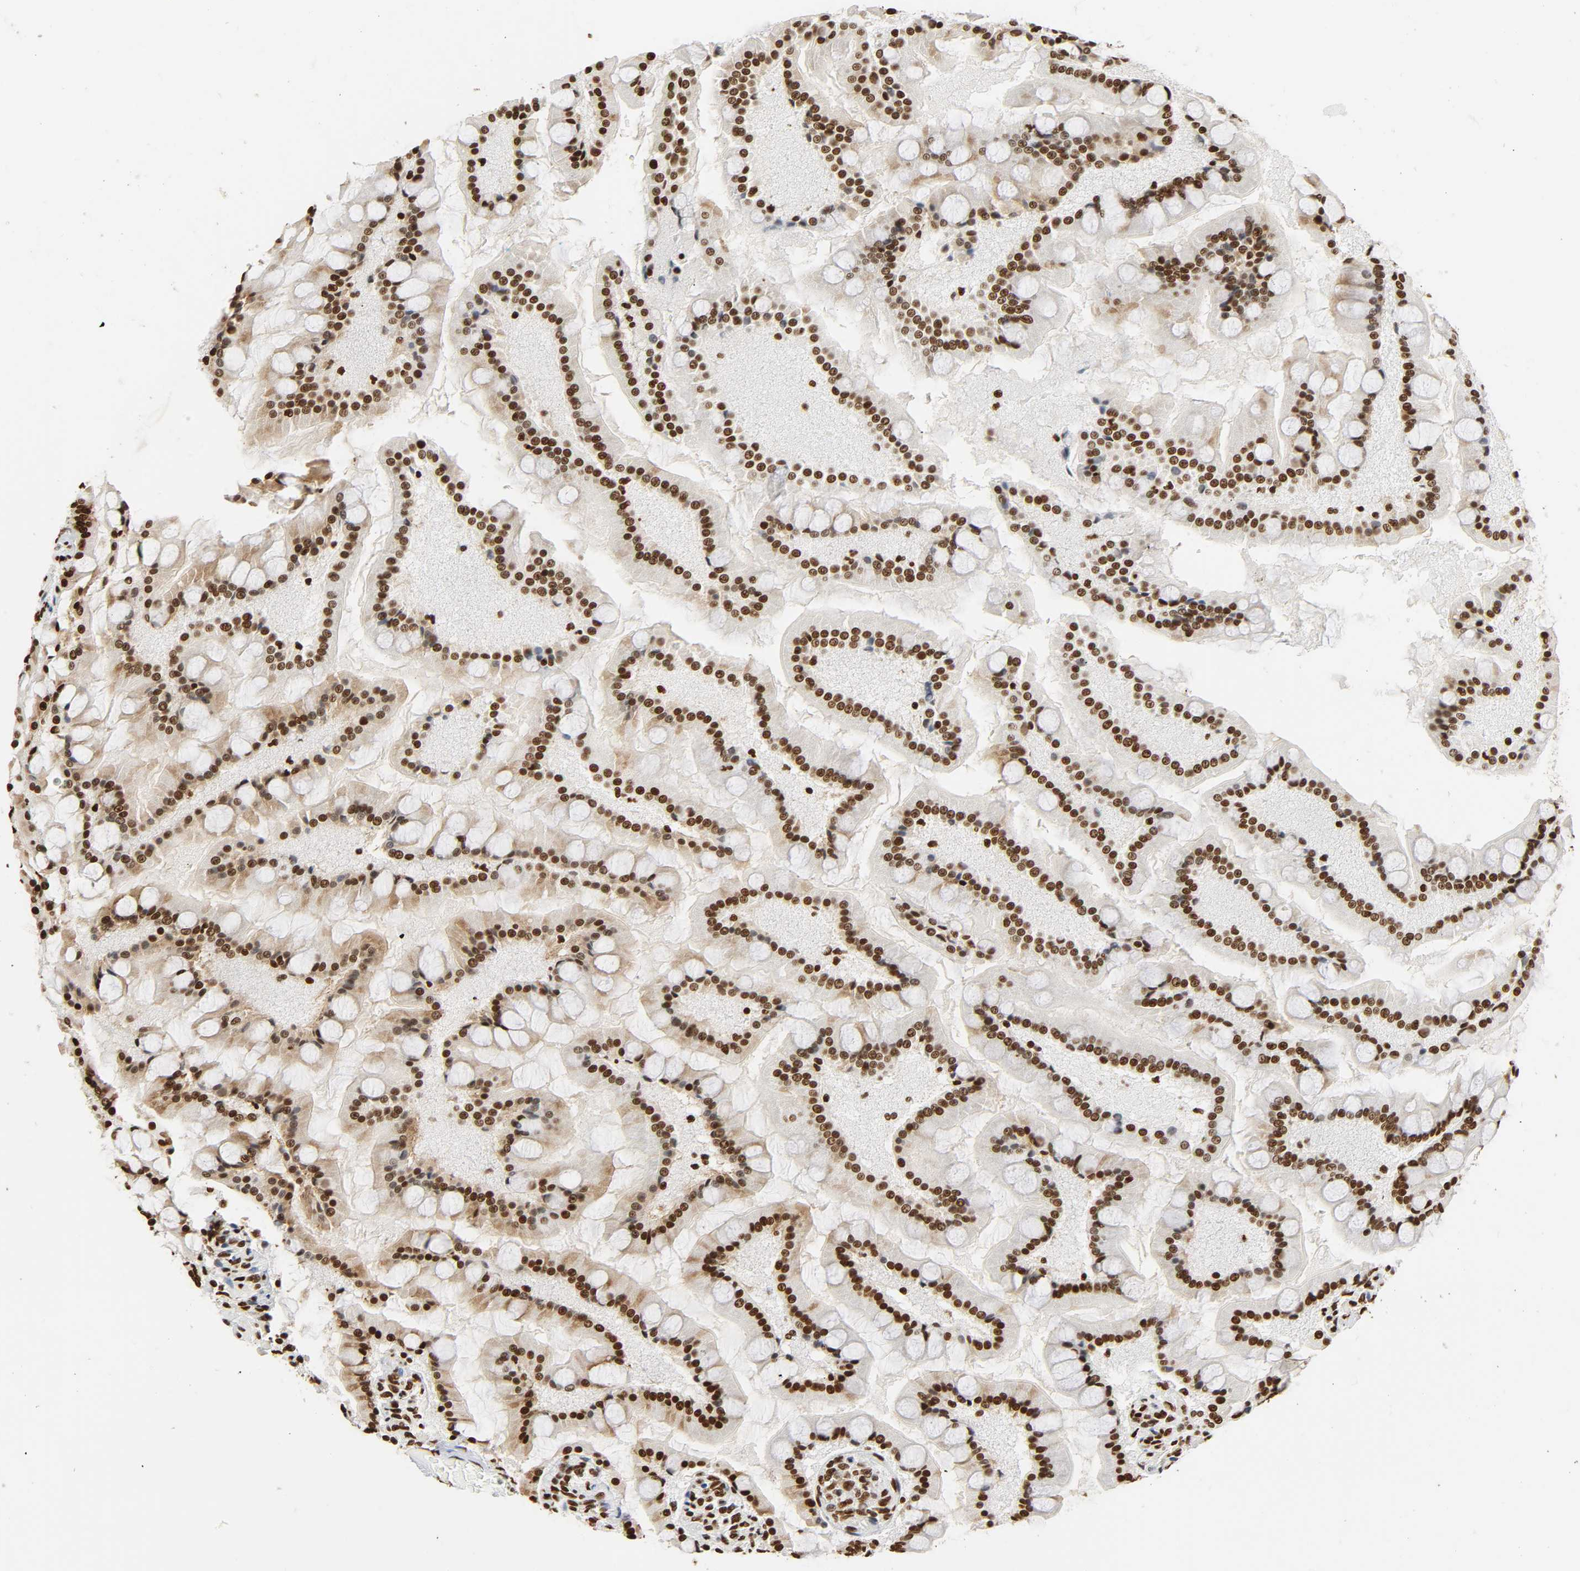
{"staining": {"intensity": "strong", "quantity": ">75%", "location": "nuclear"}, "tissue": "small intestine", "cell_type": "Glandular cells", "image_type": "normal", "snomed": [{"axis": "morphology", "description": "Normal tissue, NOS"}, {"axis": "topography", "description": "Small intestine"}], "caption": "Immunohistochemical staining of unremarkable human small intestine displays strong nuclear protein staining in about >75% of glandular cells. Ihc stains the protein in brown and the nuclei are stained blue.", "gene": "HNRNPC", "patient": {"sex": "male", "age": 41}}